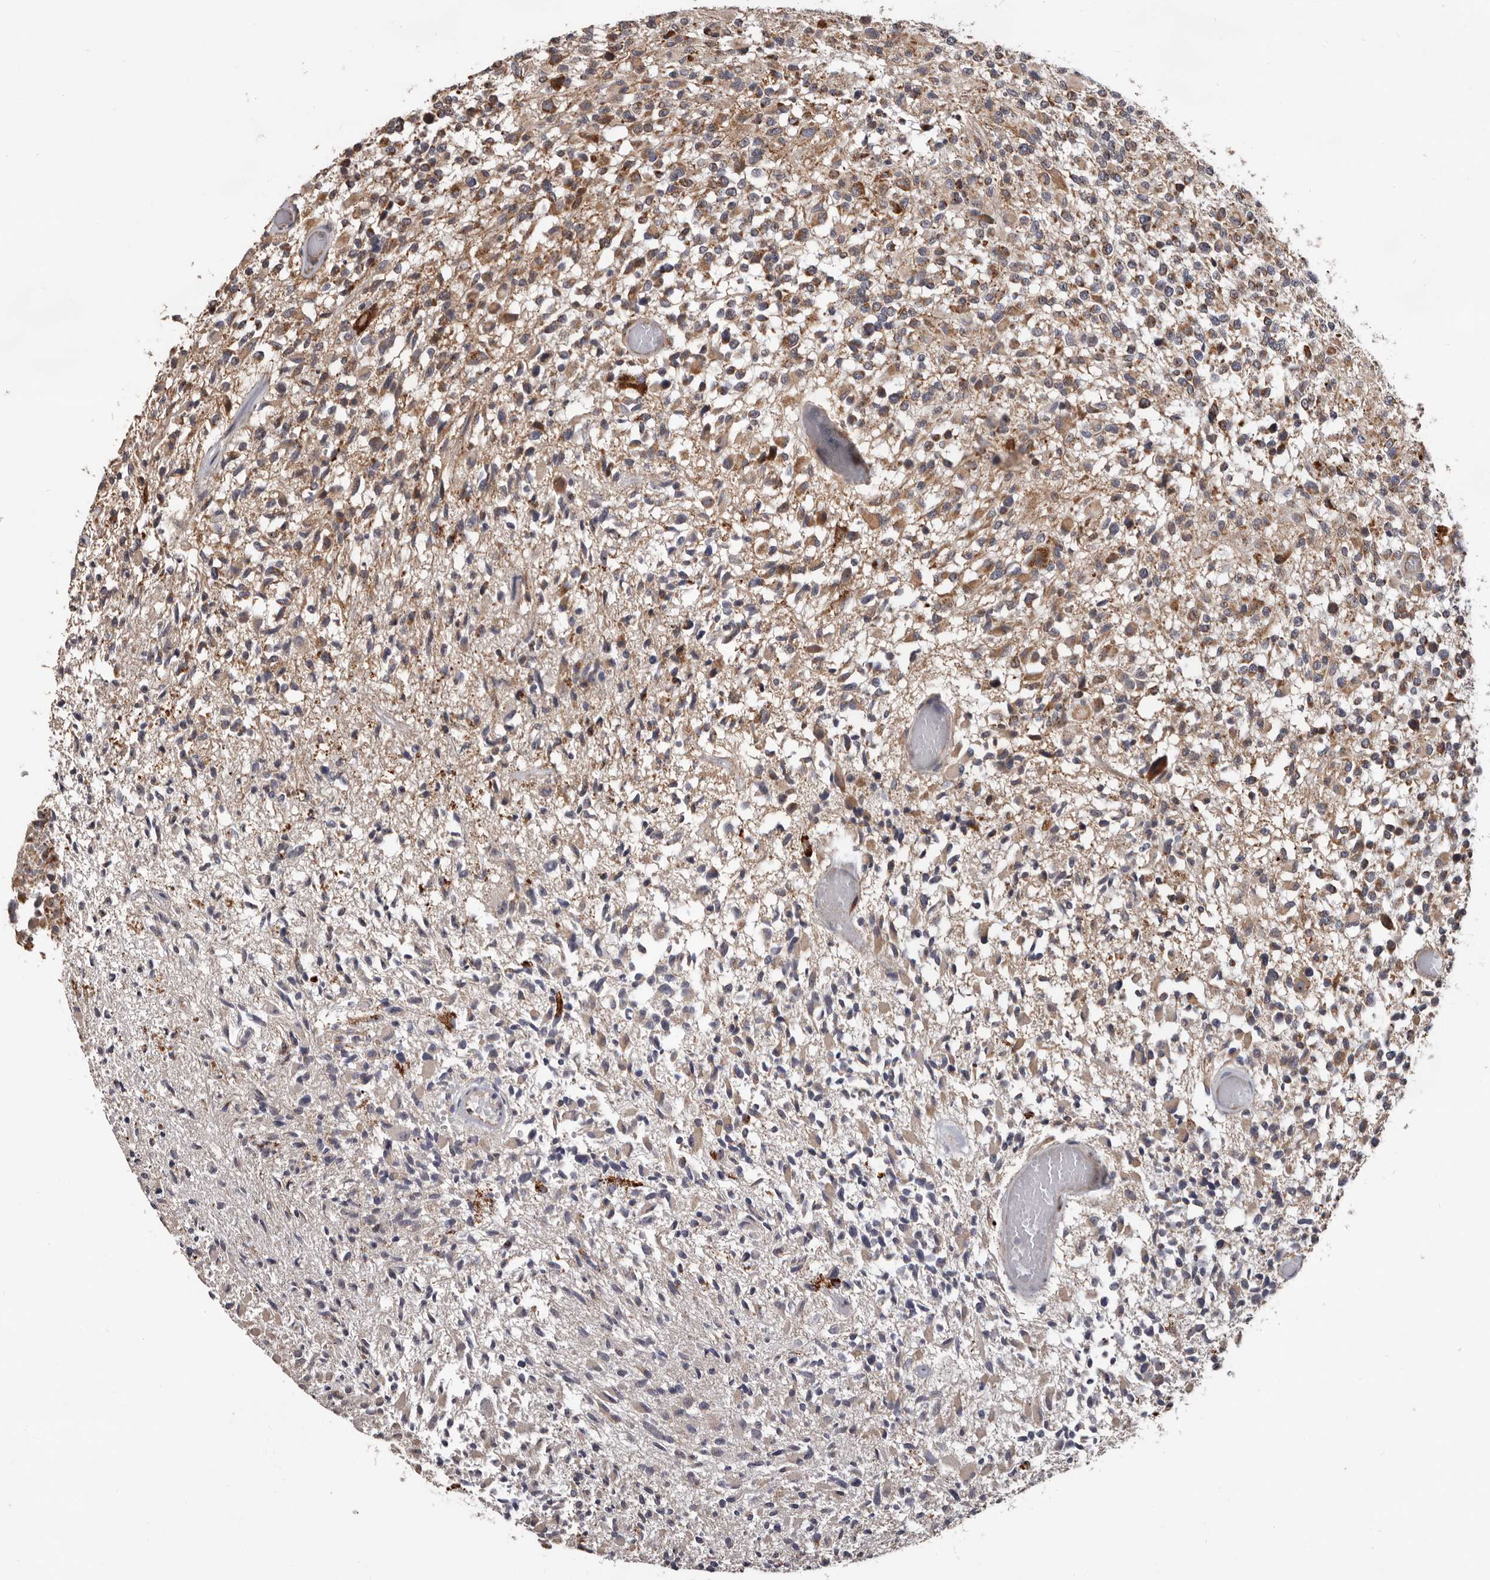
{"staining": {"intensity": "weak", "quantity": "25%-75%", "location": "cytoplasmic/membranous"}, "tissue": "glioma", "cell_type": "Tumor cells", "image_type": "cancer", "snomed": [{"axis": "morphology", "description": "Glioma, malignant, High grade"}, {"axis": "morphology", "description": "Glioblastoma, NOS"}, {"axis": "topography", "description": "Brain"}], "caption": "Tumor cells demonstrate low levels of weak cytoplasmic/membranous positivity in approximately 25%-75% of cells in human glioma.", "gene": "MRPL18", "patient": {"sex": "male", "age": 60}}